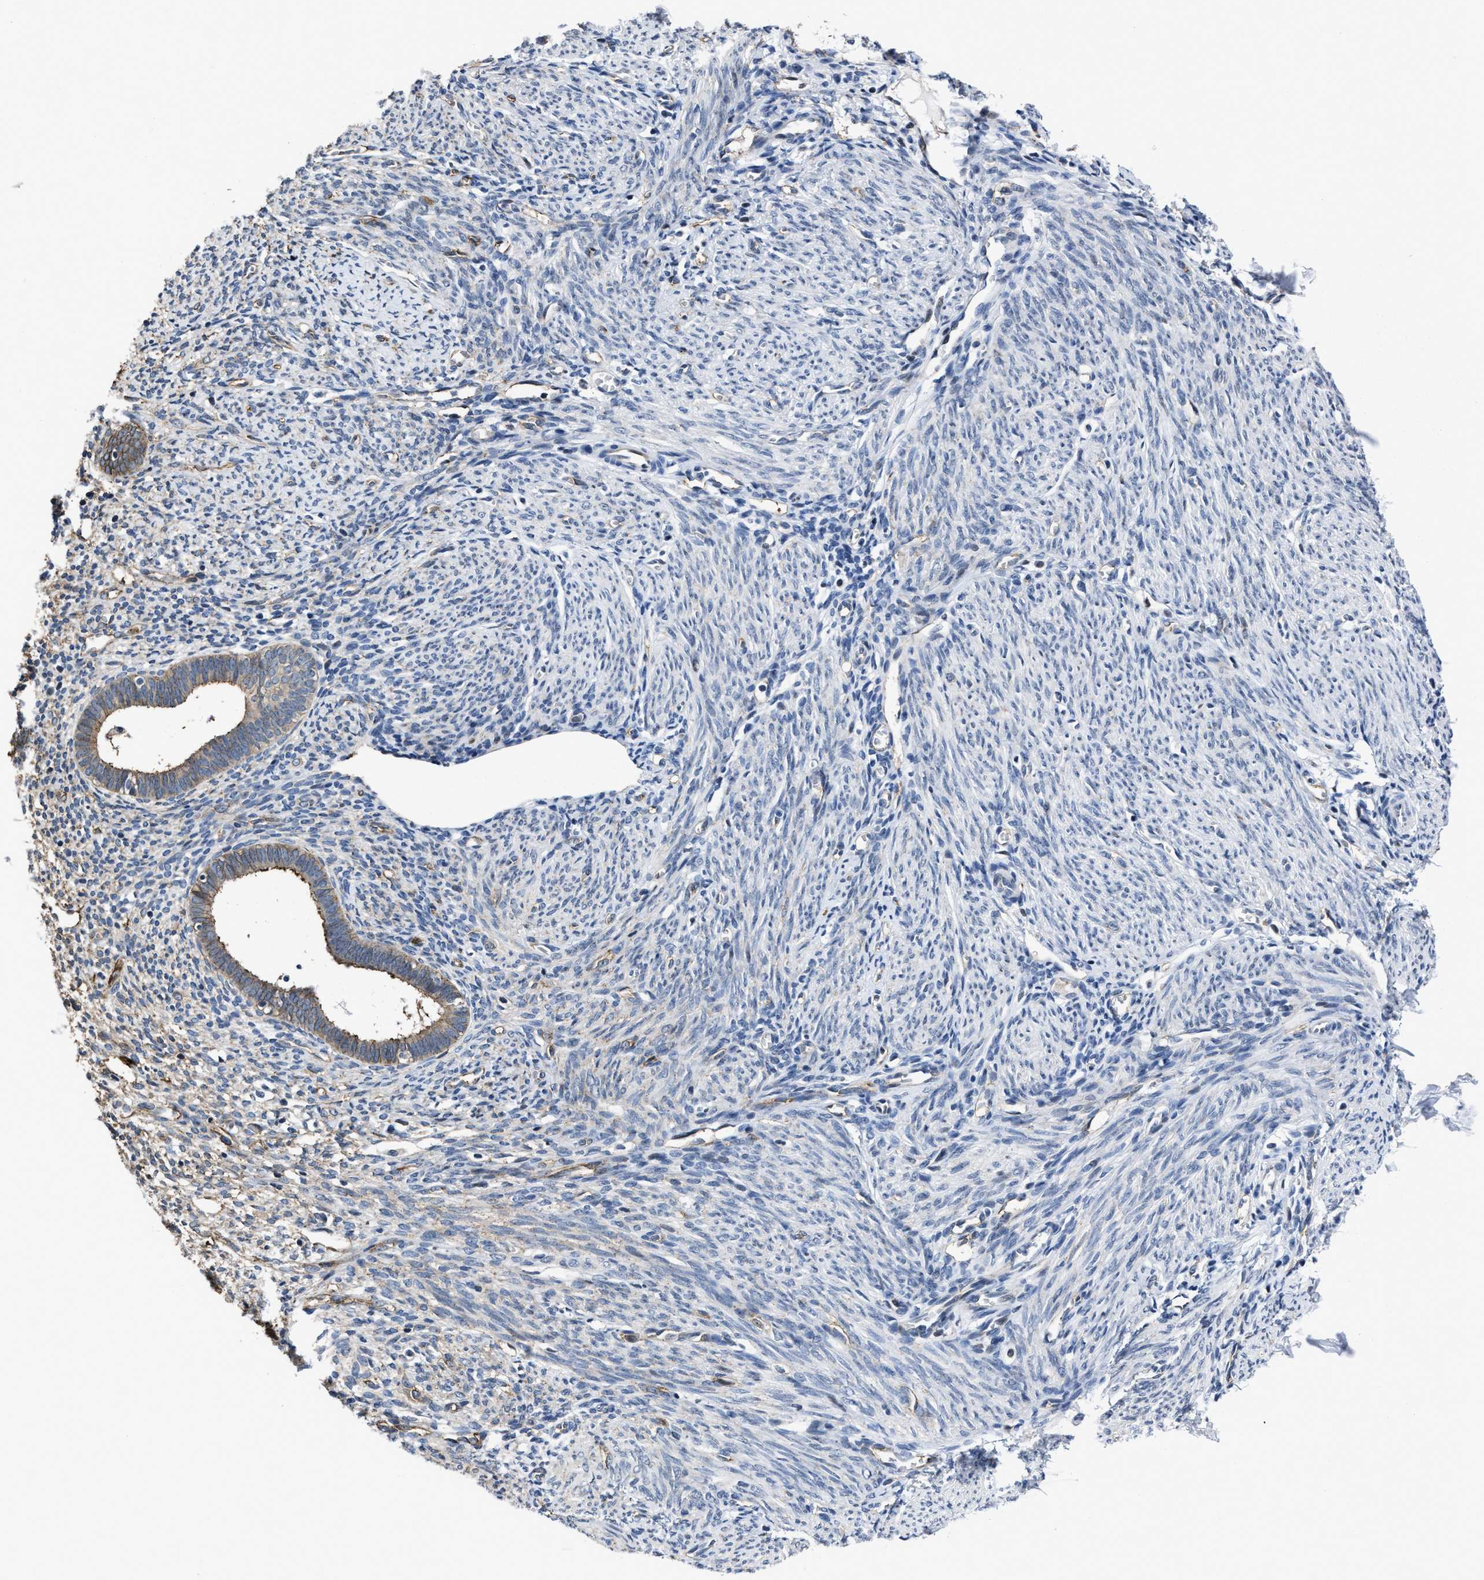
{"staining": {"intensity": "negative", "quantity": "none", "location": "none"}, "tissue": "endometrium", "cell_type": "Cells in endometrial stroma", "image_type": "normal", "snomed": [{"axis": "morphology", "description": "Normal tissue, NOS"}, {"axis": "morphology", "description": "Adenocarcinoma, NOS"}, {"axis": "topography", "description": "Endometrium"}], "caption": "An image of human endometrium is negative for staining in cells in endometrial stroma. (DAB IHC visualized using brightfield microscopy, high magnification).", "gene": "MARCKSL1", "patient": {"sex": "female", "age": 57}}